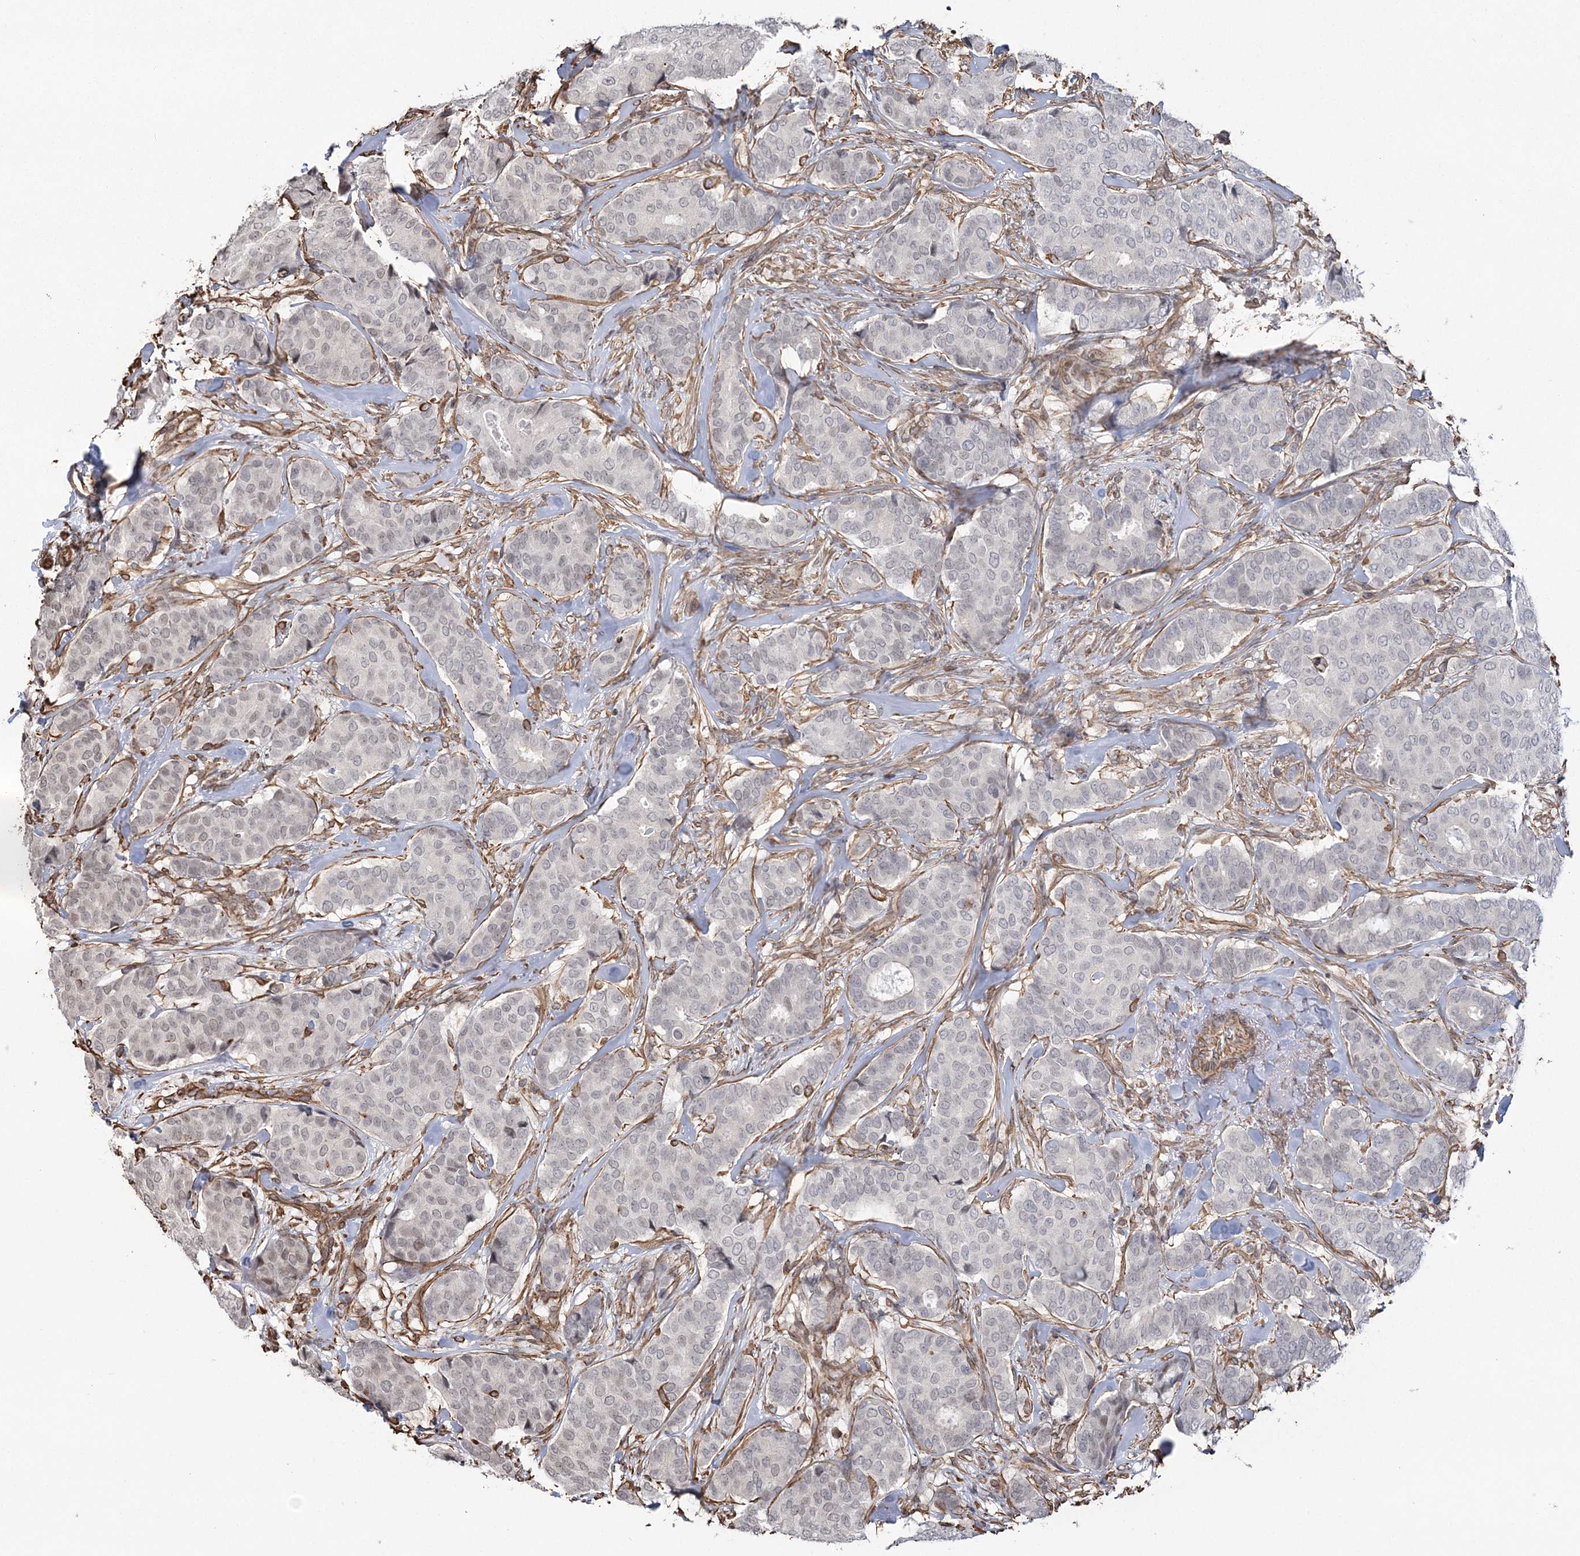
{"staining": {"intensity": "negative", "quantity": "none", "location": "none"}, "tissue": "breast cancer", "cell_type": "Tumor cells", "image_type": "cancer", "snomed": [{"axis": "morphology", "description": "Duct carcinoma"}, {"axis": "topography", "description": "Breast"}], "caption": "This is an immunohistochemistry histopathology image of human breast cancer. There is no expression in tumor cells.", "gene": "ATP11B", "patient": {"sex": "female", "age": 75}}